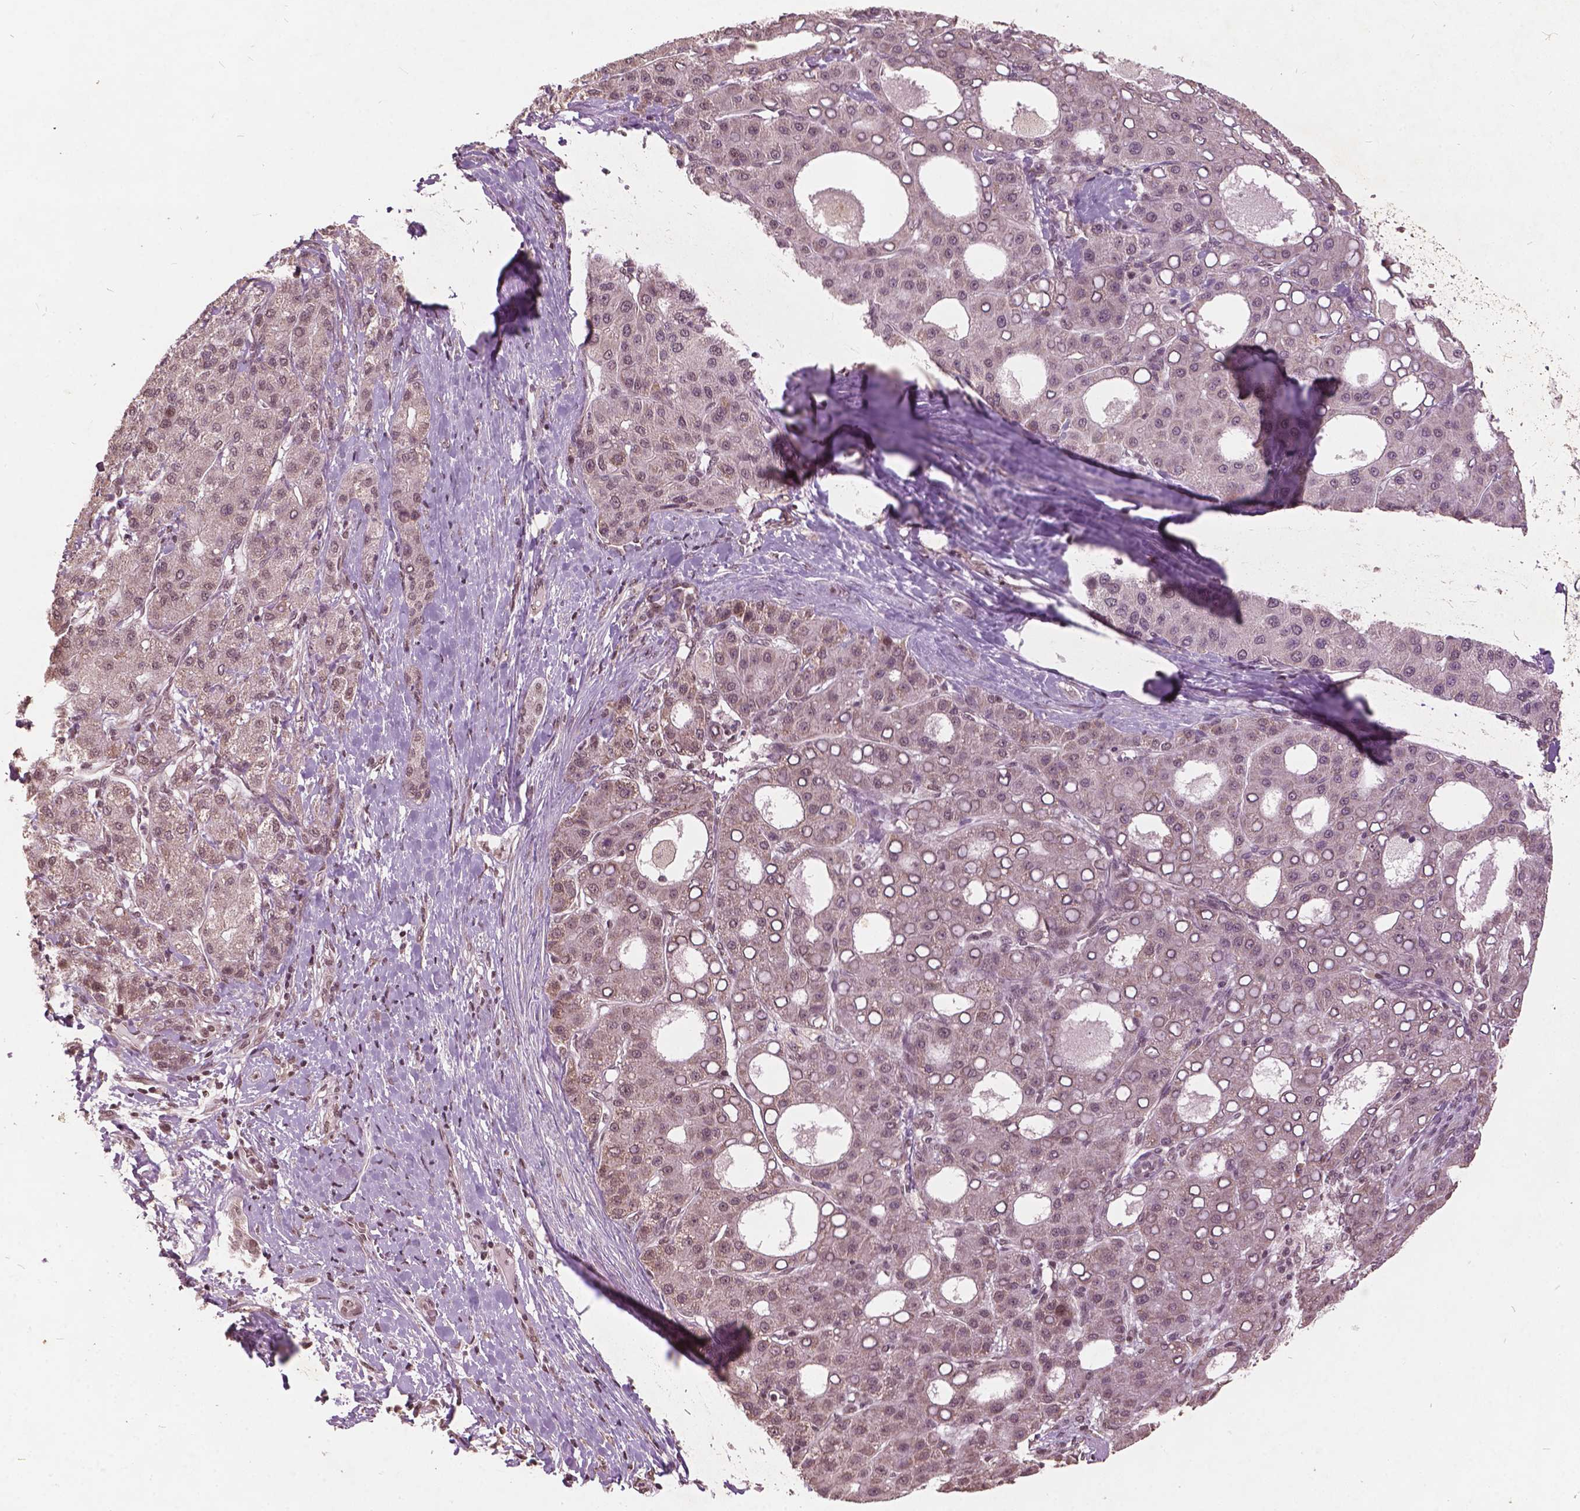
{"staining": {"intensity": "weak", "quantity": "25%-75%", "location": "cytoplasmic/membranous,nuclear"}, "tissue": "liver cancer", "cell_type": "Tumor cells", "image_type": "cancer", "snomed": [{"axis": "morphology", "description": "Carcinoma, Hepatocellular, NOS"}, {"axis": "topography", "description": "Liver"}], "caption": "Immunohistochemistry (IHC) of liver hepatocellular carcinoma shows low levels of weak cytoplasmic/membranous and nuclear staining in about 25%-75% of tumor cells.", "gene": "GPS2", "patient": {"sex": "male", "age": 65}}